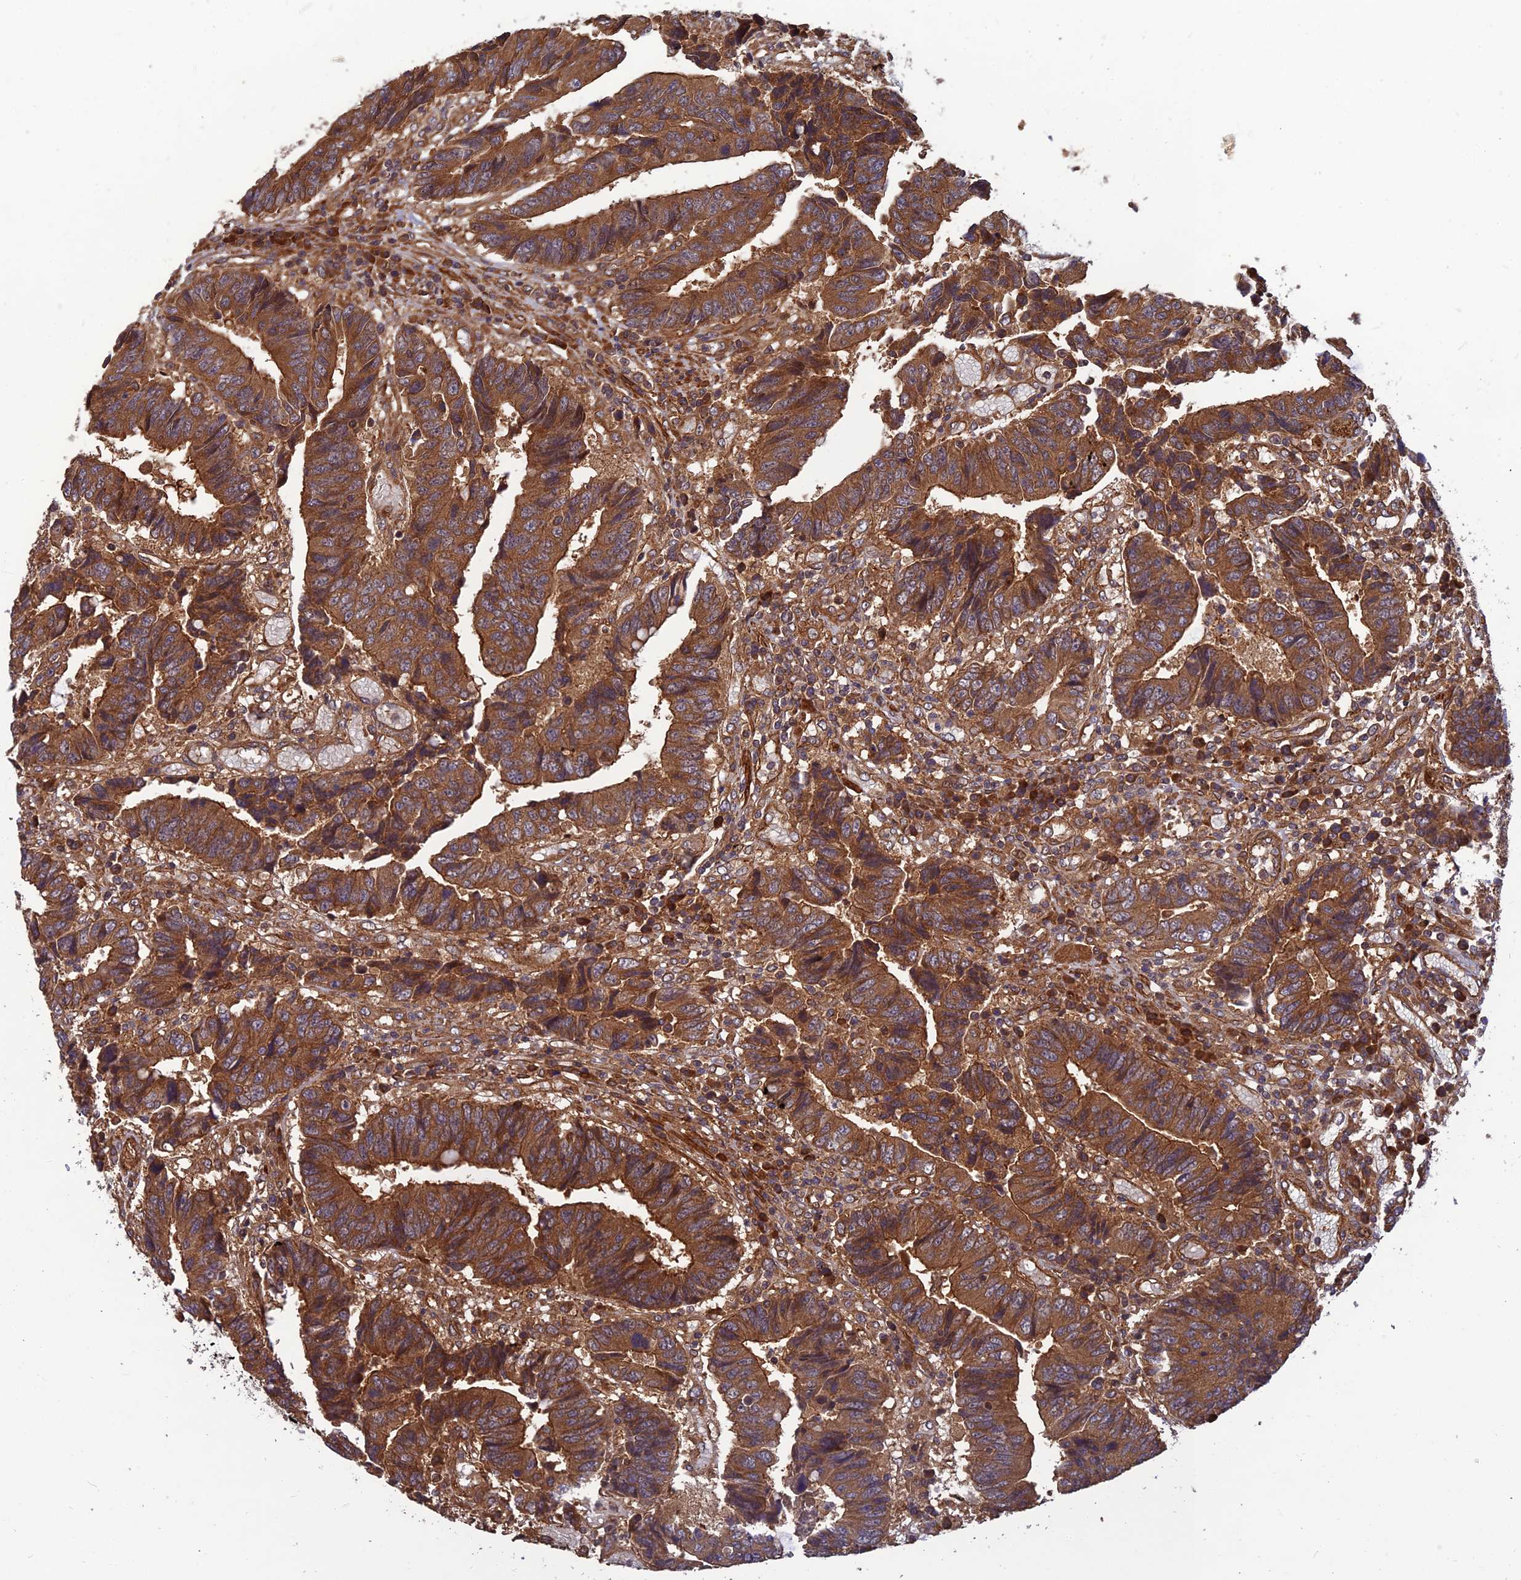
{"staining": {"intensity": "moderate", "quantity": ">75%", "location": "cytoplasmic/membranous"}, "tissue": "colorectal cancer", "cell_type": "Tumor cells", "image_type": "cancer", "snomed": [{"axis": "morphology", "description": "Adenocarcinoma, NOS"}, {"axis": "topography", "description": "Rectum"}], "caption": "A photomicrograph of human adenocarcinoma (colorectal) stained for a protein displays moderate cytoplasmic/membranous brown staining in tumor cells. The protein is stained brown, and the nuclei are stained in blue (DAB (3,3'-diaminobenzidine) IHC with brightfield microscopy, high magnification).", "gene": "RELCH", "patient": {"sex": "male", "age": 84}}